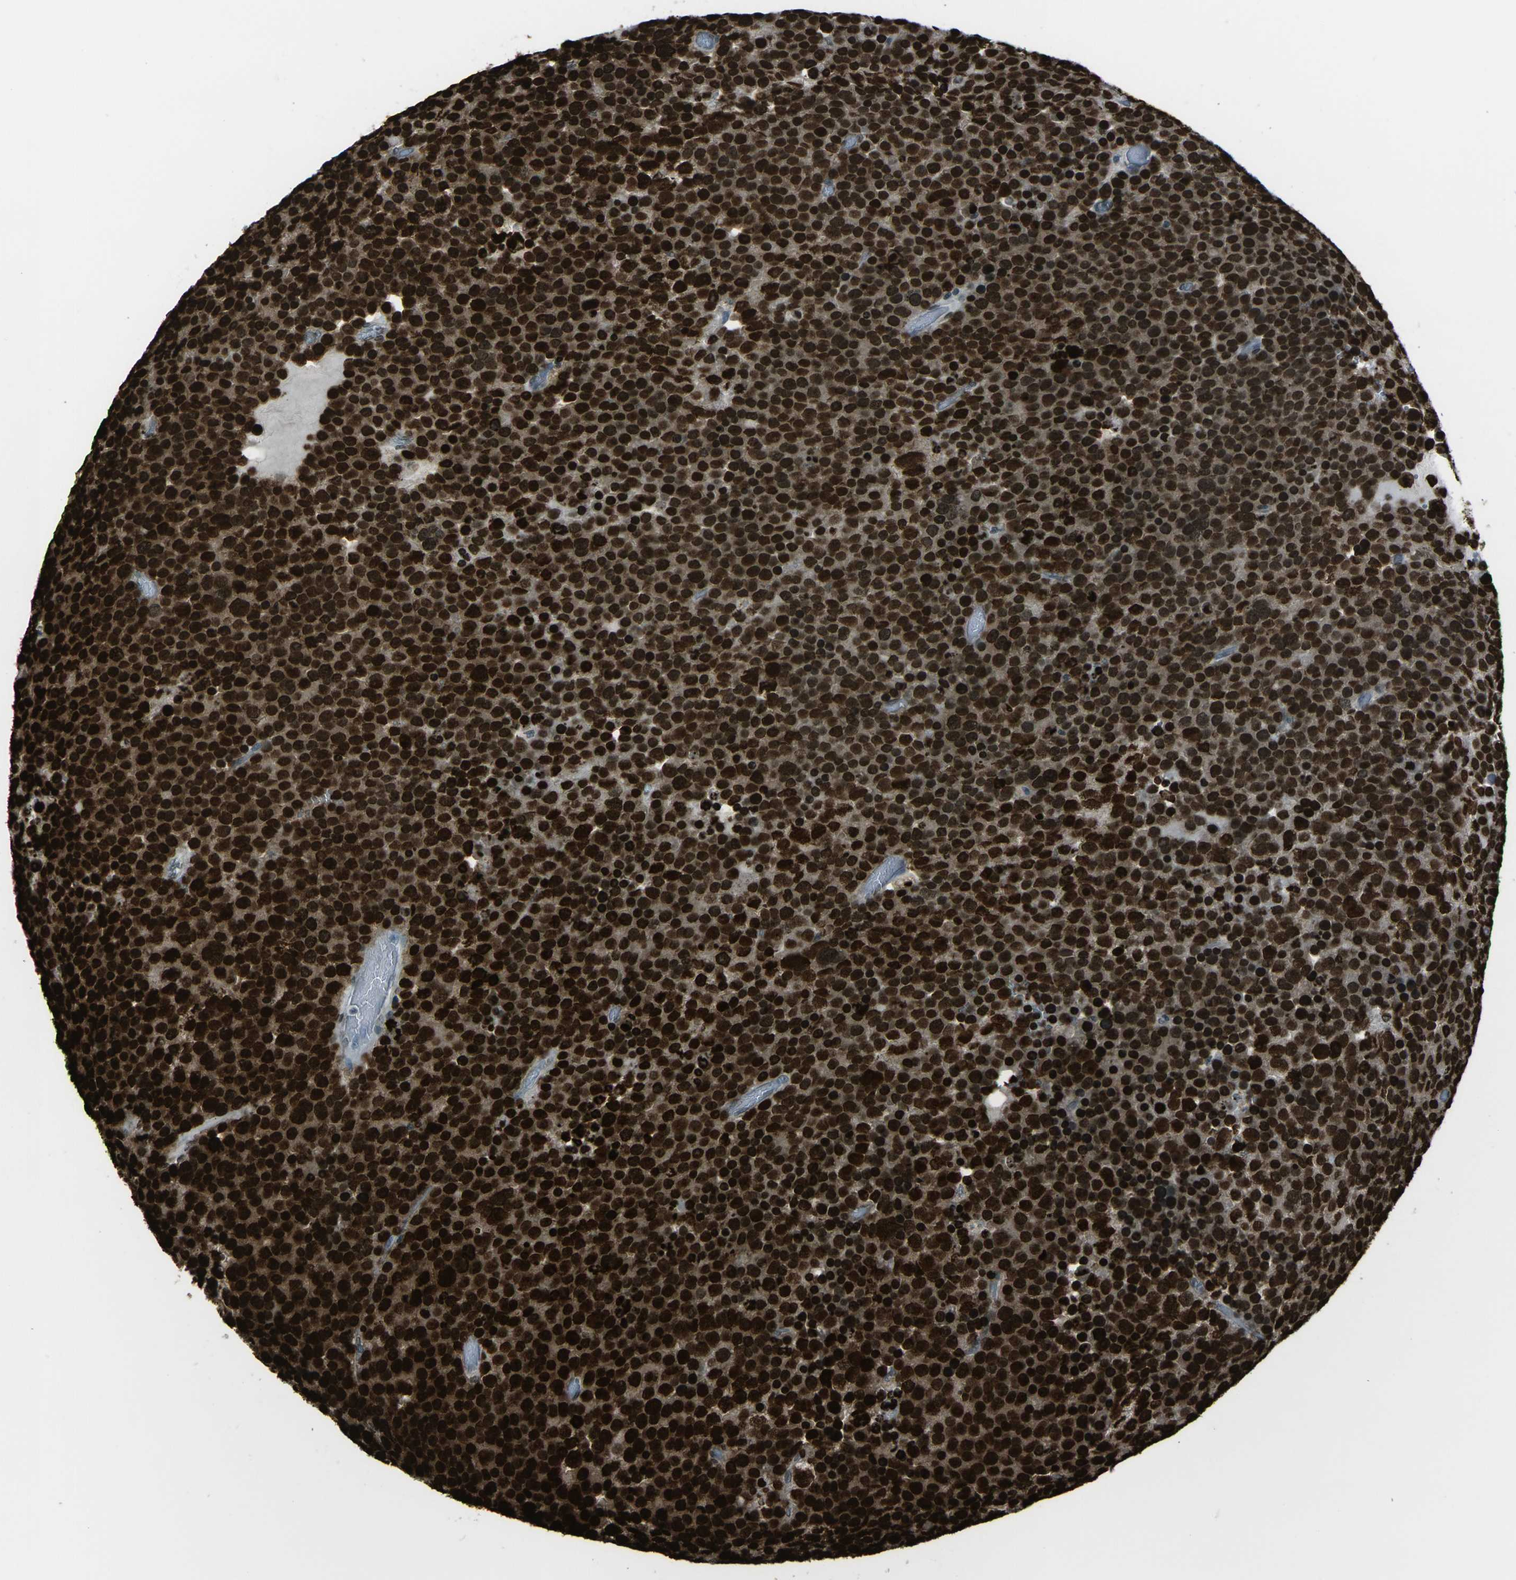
{"staining": {"intensity": "strong", "quantity": ">75%", "location": "nuclear"}, "tissue": "testis cancer", "cell_type": "Tumor cells", "image_type": "cancer", "snomed": [{"axis": "morphology", "description": "Seminoma, NOS"}, {"axis": "topography", "description": "Testis"}], "caption": "Immunohistochemical staining of testis cancer (seminoma) shows high levels of strong nuclear positivity in about >75% of tumor cells.", "gene": "H2BC1", "patient": {"sex": "male", "age": 71}}